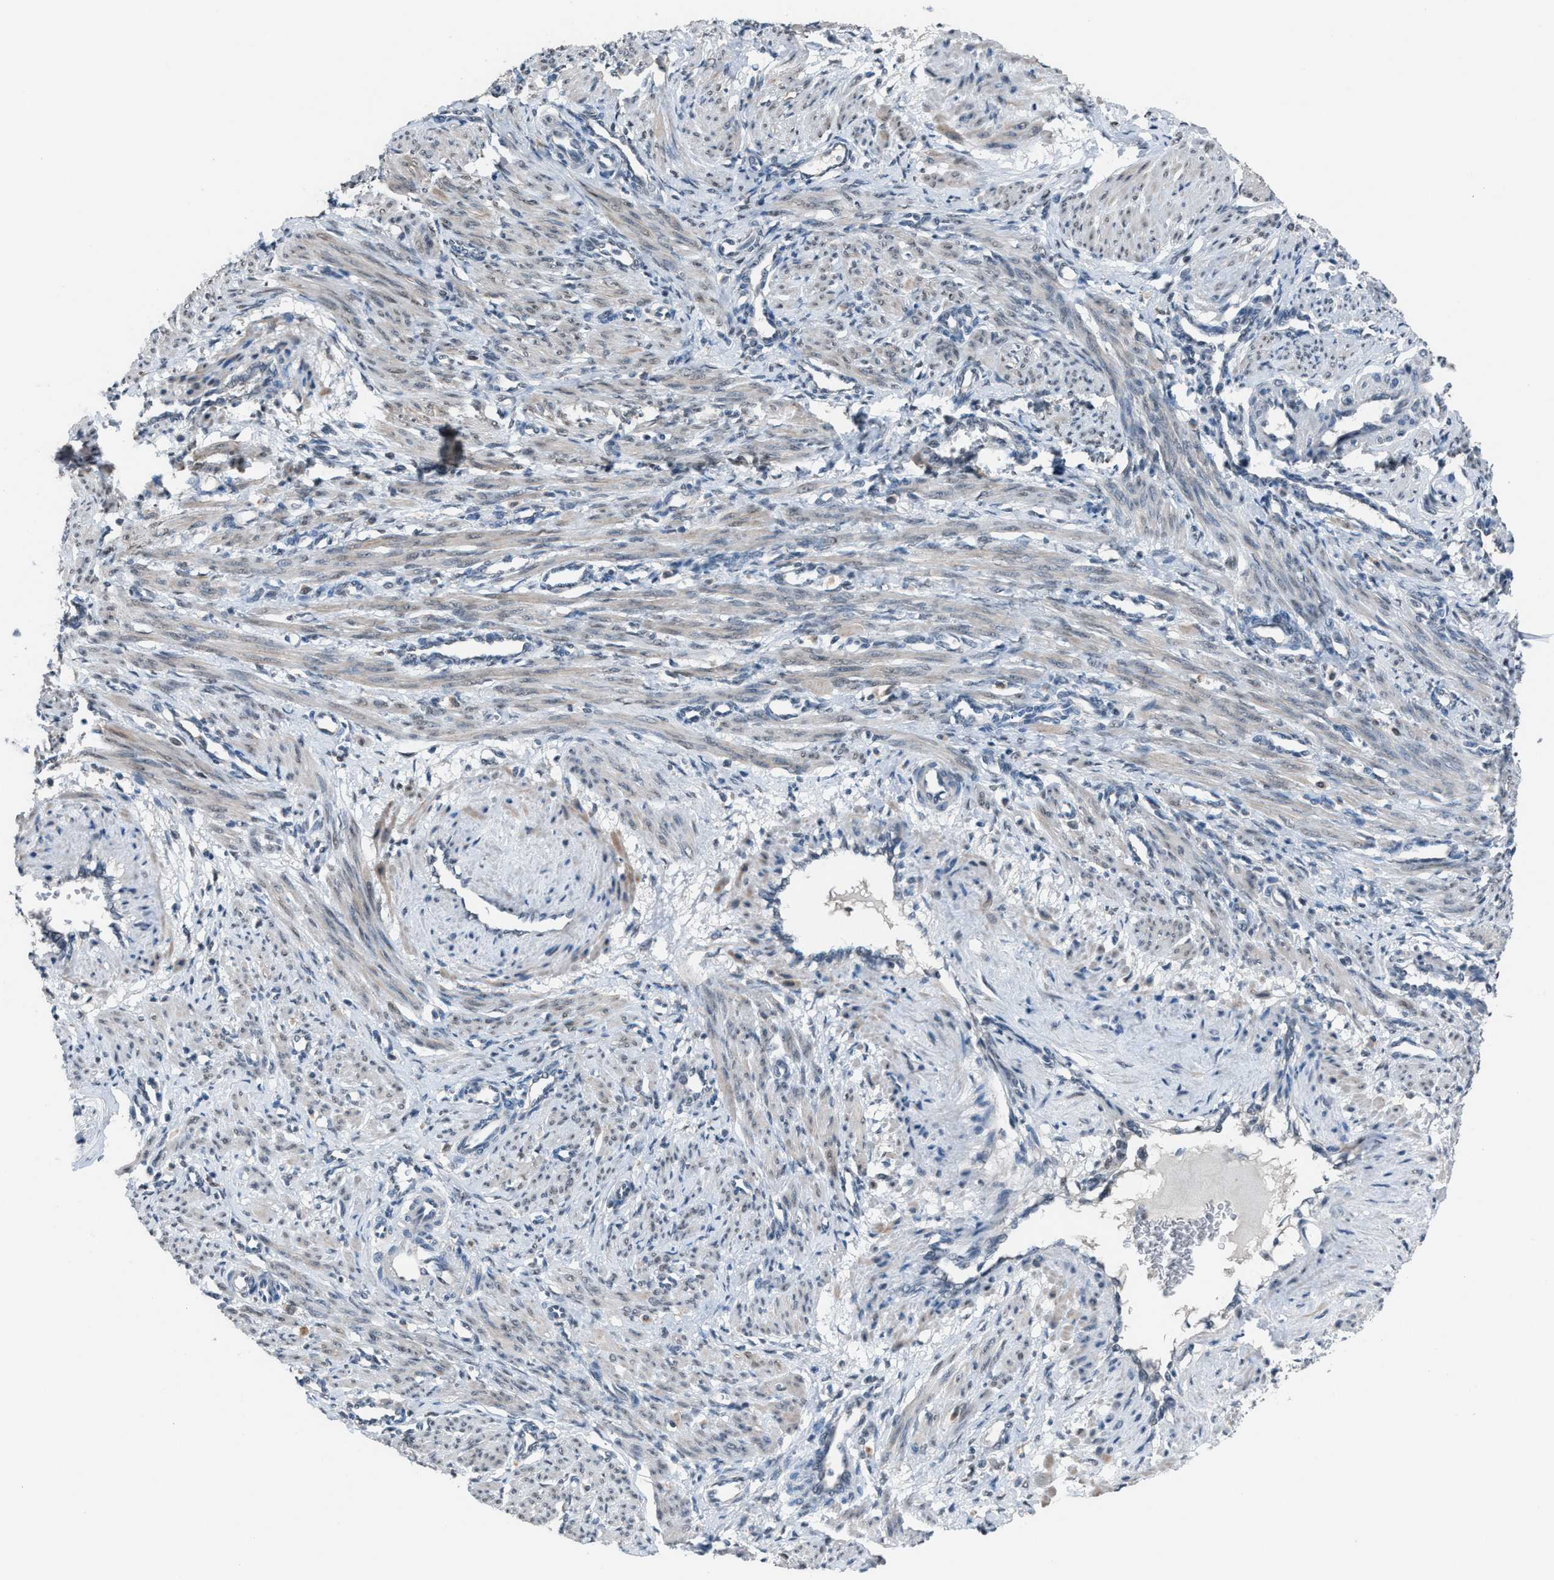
{"staining": {"intensity": "weak", "quantity": "25%-75%", "location": "cytoplasmic/membranous"}, "tissue": "smooth muscle", "cell_type": "Smooth muscle cells", "image_type": "normal", "snomed": [{"axis": "morphology", "description": "Normal tissue, NOS"}, {"axis": "topography", "description": "Endometrium"}], "caption": "Smooth muscle cells show low levels of weak cytoplasmic/membranous staining in approximately 25%-75% of cells in normal smooth muscle.", "gene": "ZNF276", "patient": {"sex": "female", "age": 33}}